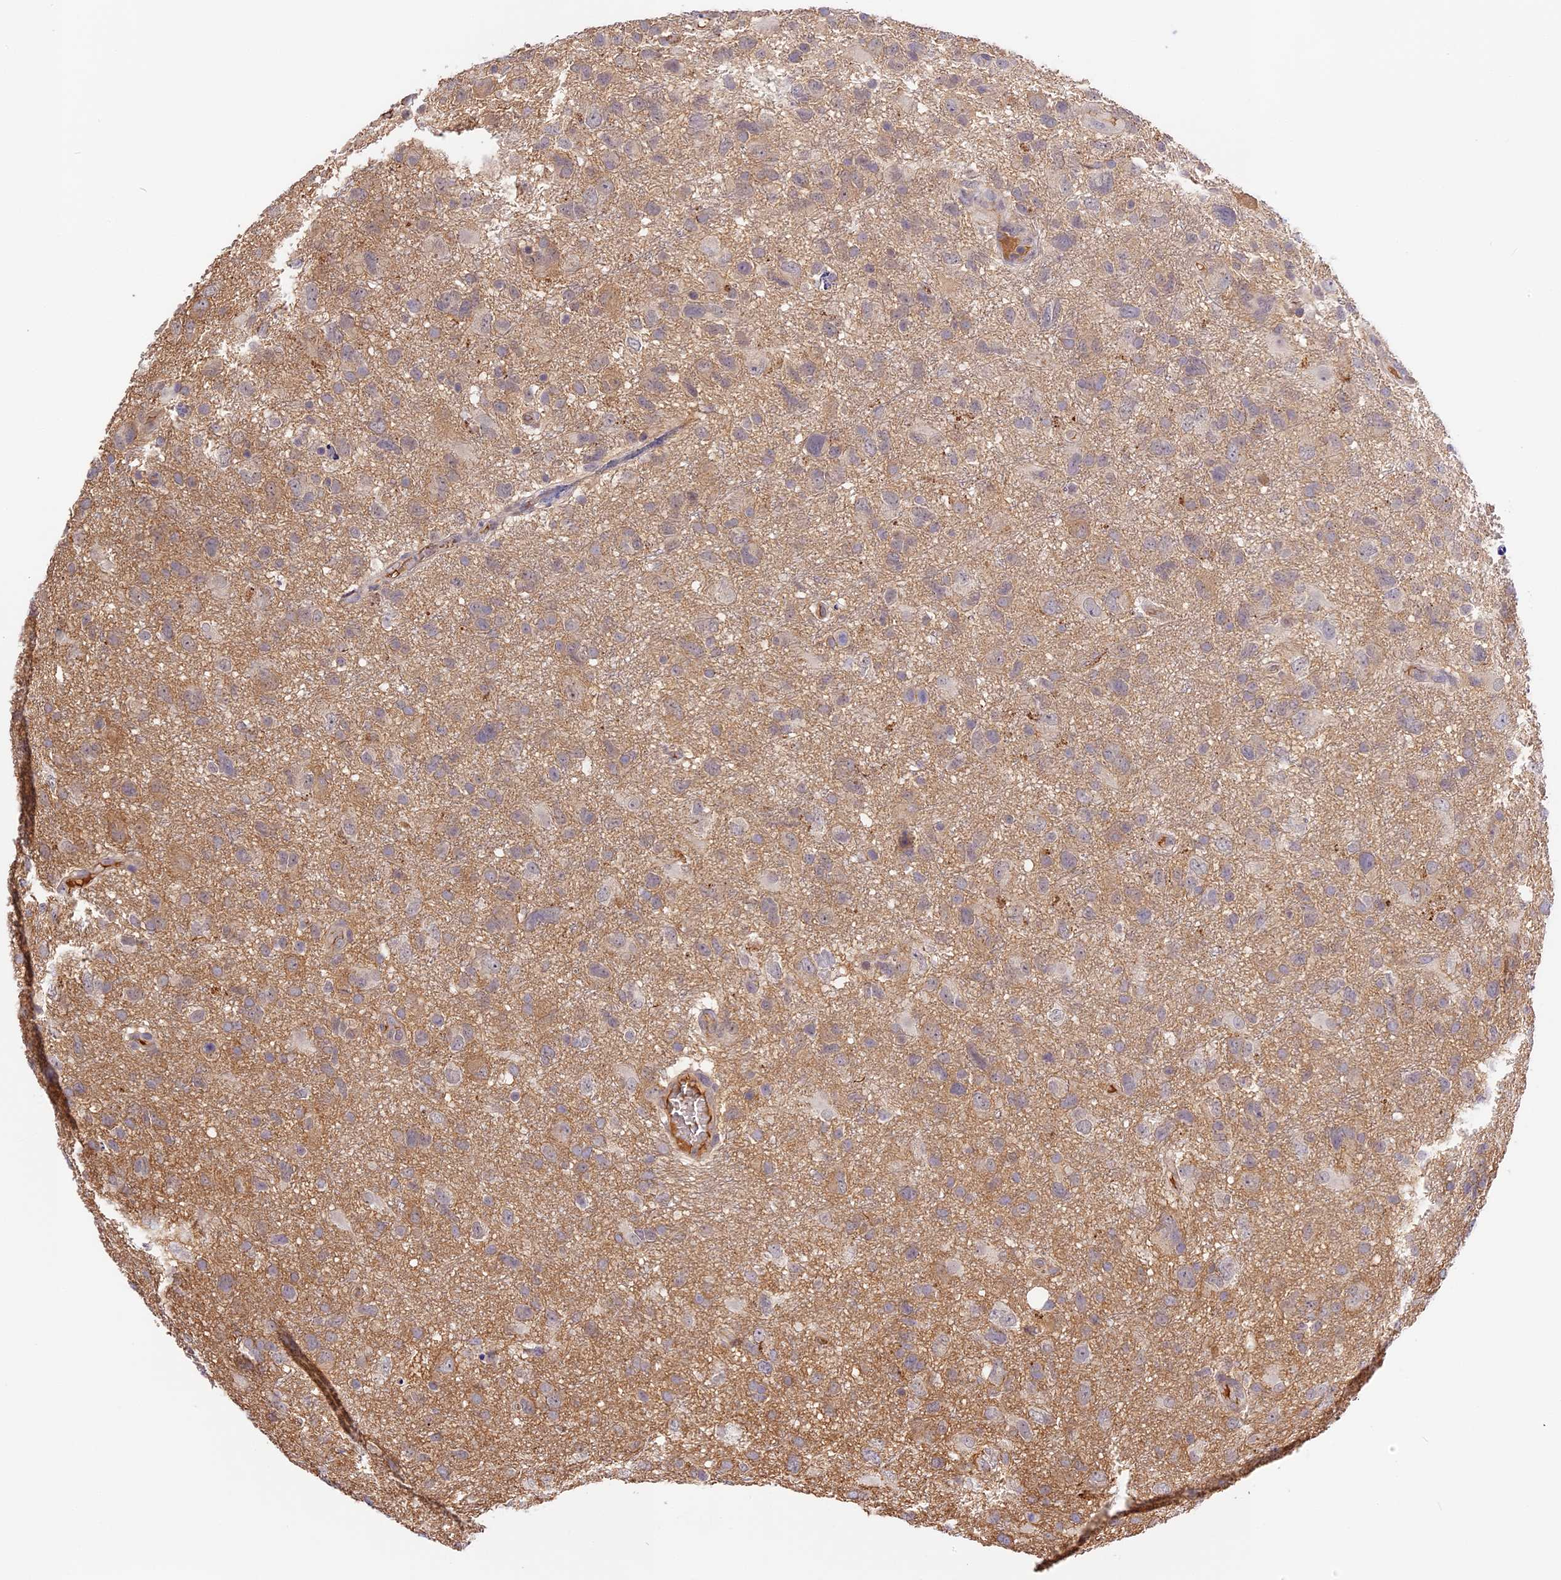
{"staining": {"intensity": "weak", "quantity": "<25%", "location": "cytoplasmic/membranous"}, "tissue": "glioma", "cell_type": "Tumor cells", "image_type": "cancer", "snomed": [{"axis": "morphology", "description": "Glioma, malignant, High grade"}, {"axis": "topography", "description": "Brain"}], "caption": "High power microscopy histopathology image of an immunohistochemistry (IHC) image of glioma, revealing no significant staining in tumor cells.", "gene": "ADGRD1", "patient": {"sex": "male", "age": 61}}